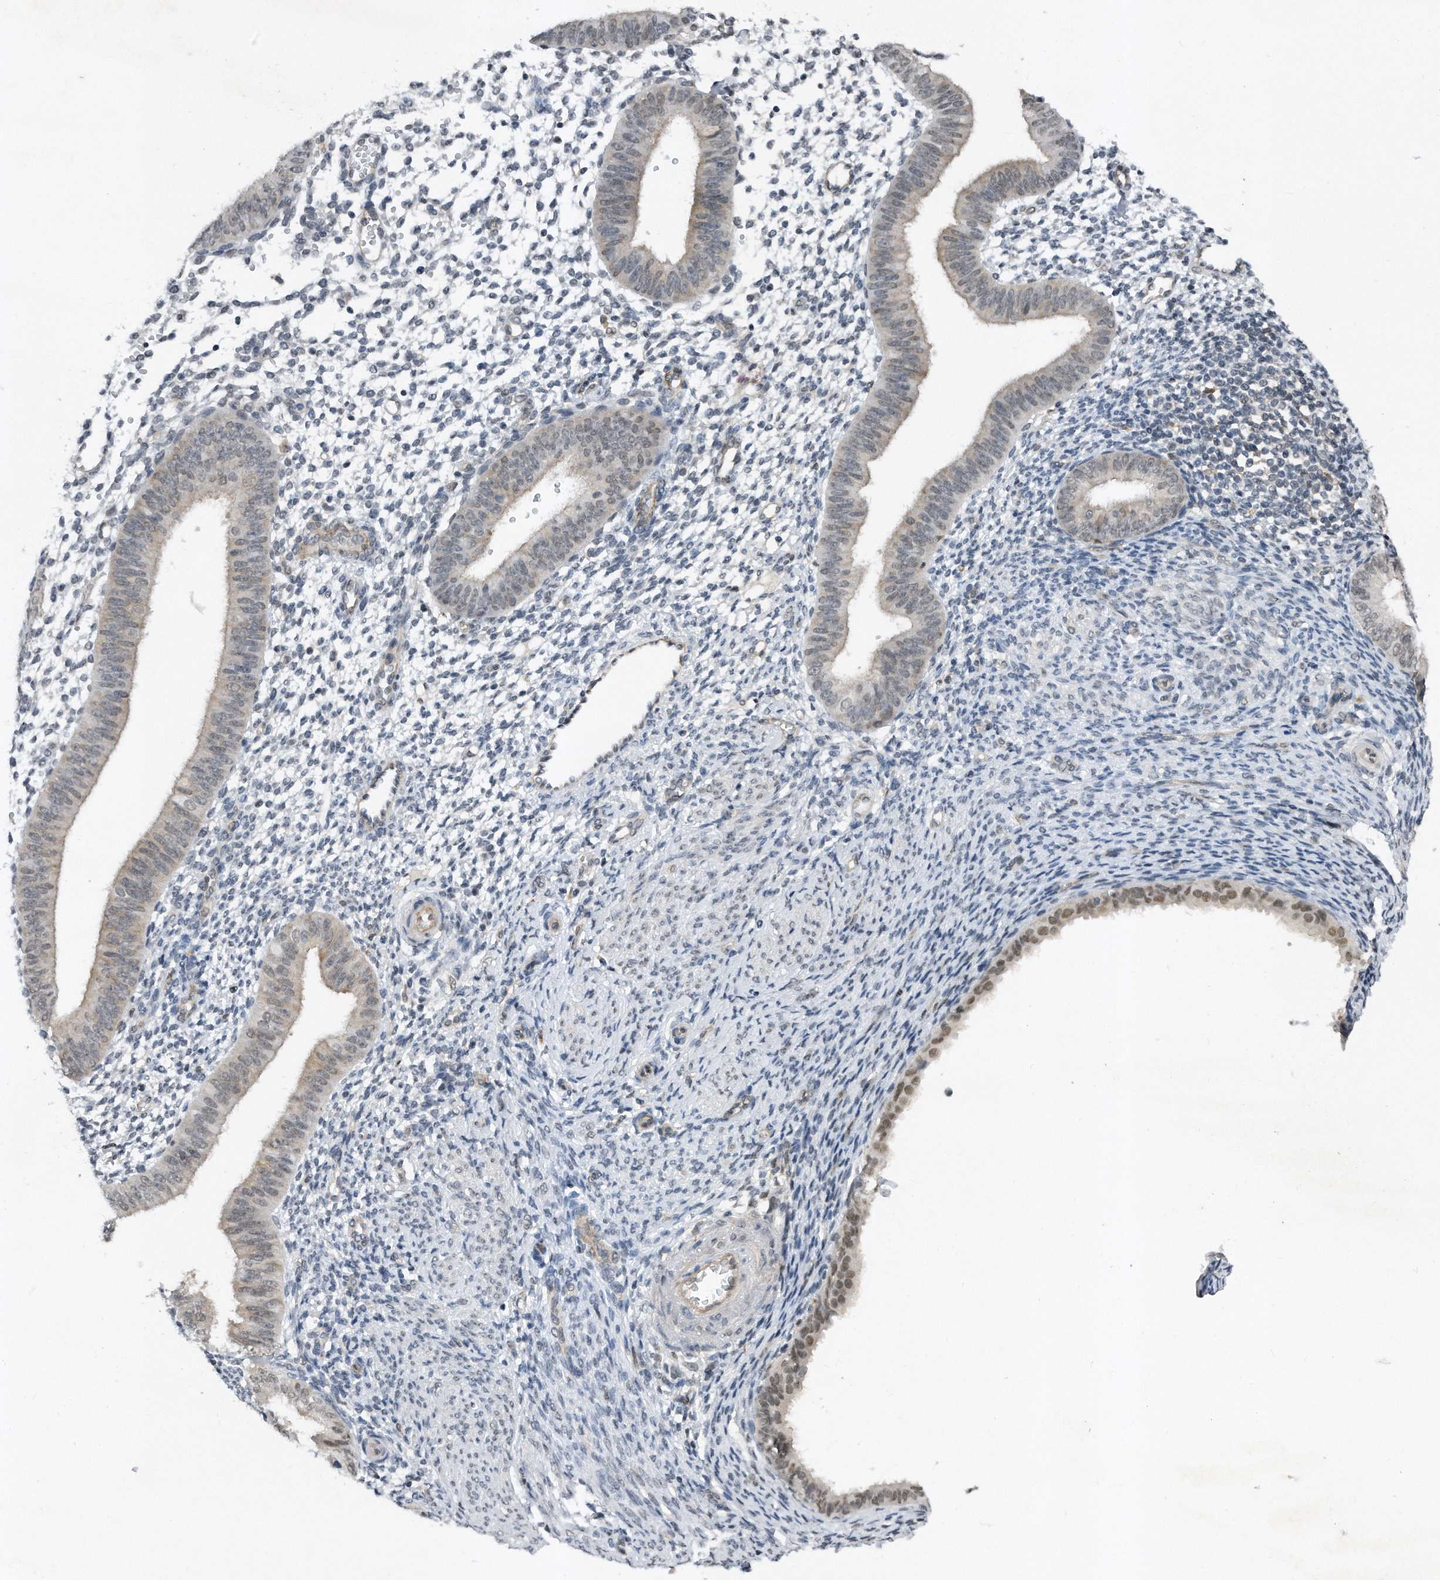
{"staining": {"intensity": "negative", "quantity": "none", "location": "none"}, "tissue": "endometrium", "cell_type": "Cells in endometrial stroma", "image_type": "normal", "snomed": [{"axis": "morphology", "description": "Normal tissue, NOS"}, {"axis": "topography", "description": "Uterus"}, {"axis": "topography", "description": "Endometrium"}], "caption": "A histopathology image of endometrium stained for a protein shows no brown staining in cells in endometrial stroma. (Brightfield microscopy of DAB IHC at high magnification).", "gene": "TP53INP1", "patient": {"sex": "female", "age": 48}}